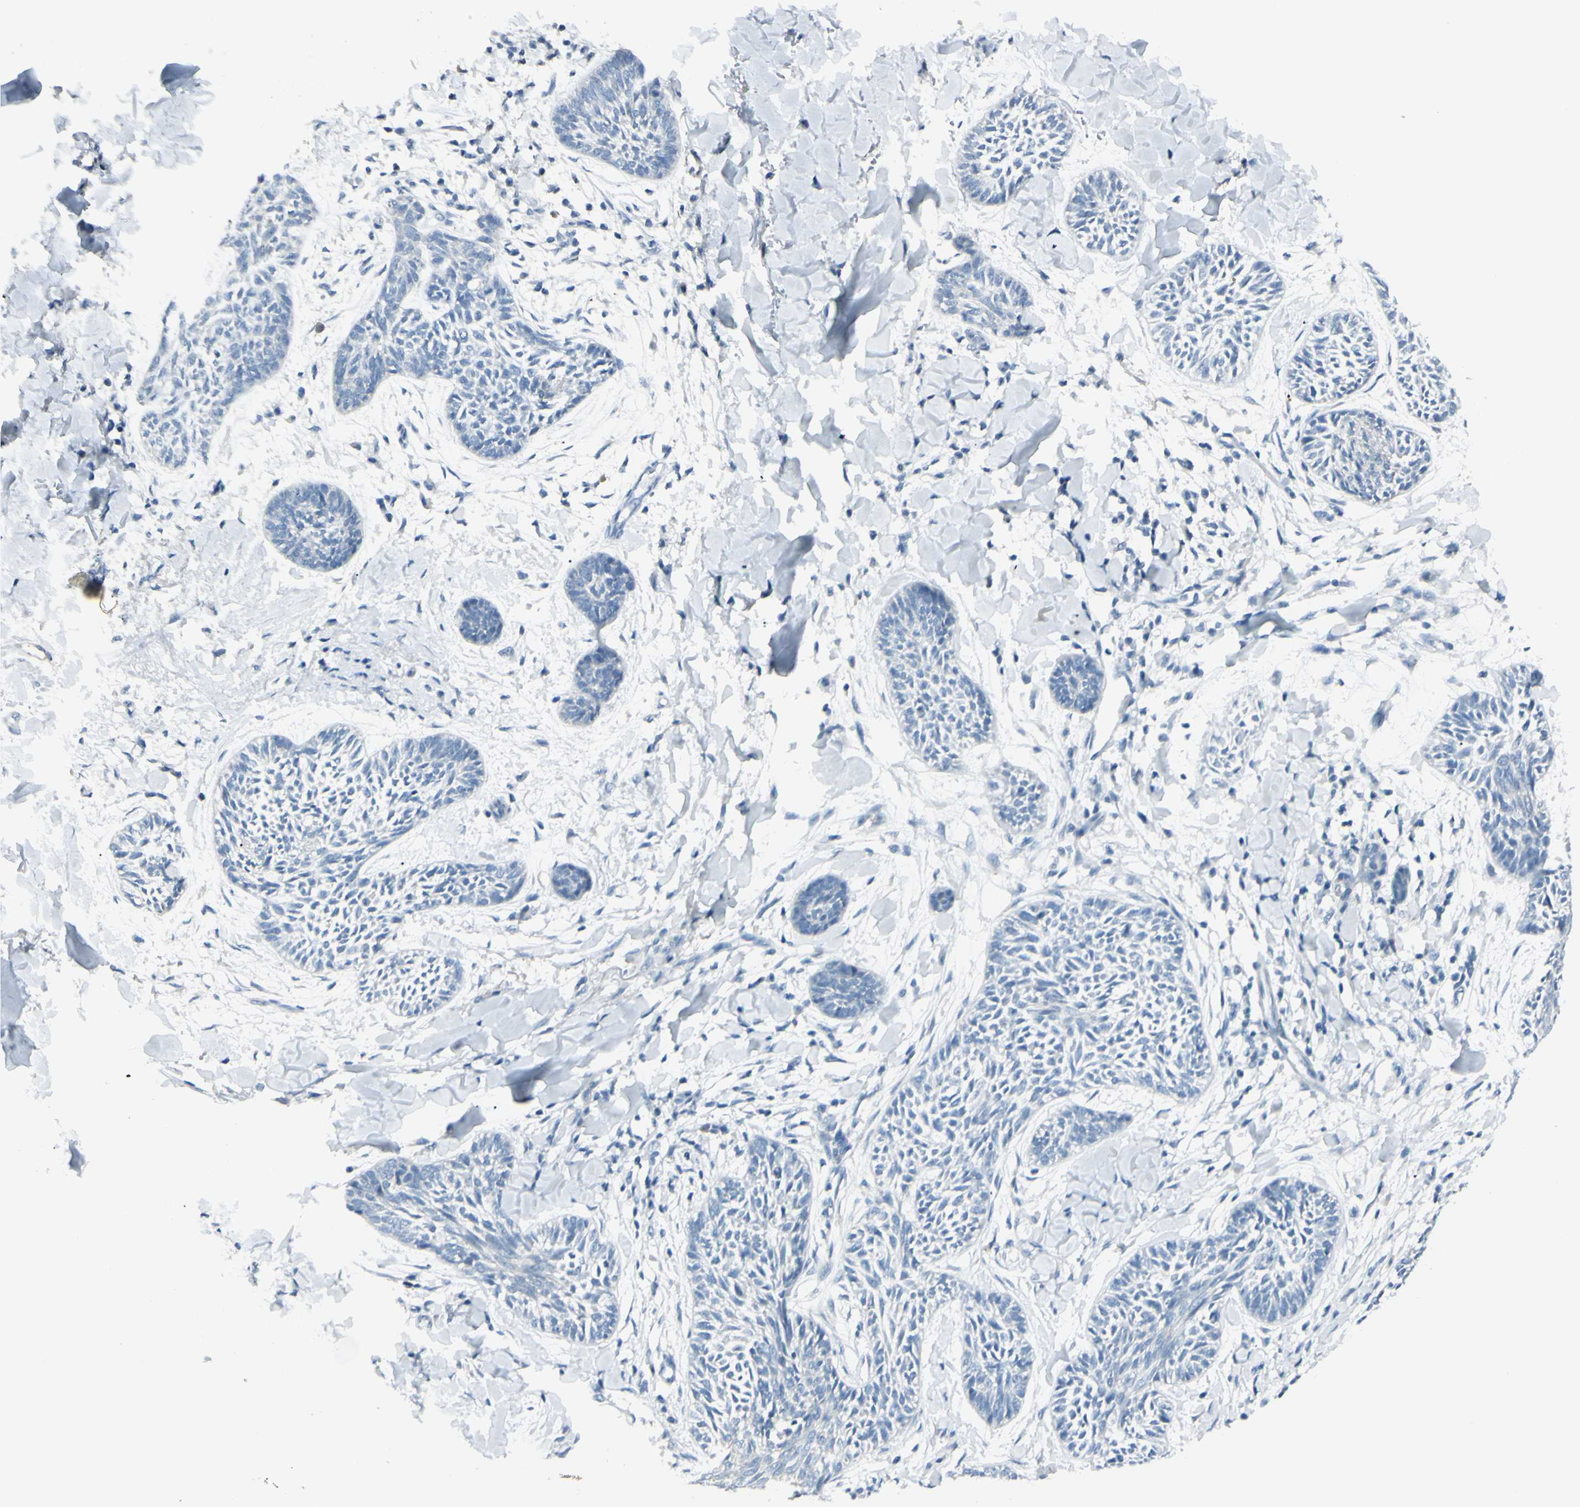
{"staining": {"intensity": "negative", "quantity": "none", "location": "none"}, "tissue": "skin cancer", "cell_type": "Tumor cells", "image_type": "cancer", "snomed": [{"axis": "morphology", "description": "Papilloma, NOS"}, {"axis": "morphology", "description": "Basal cell carcinoma"}, {"axis": "topography", "description": "Skin"}], "caption": "Immunohistochemical staining of human skin cancer (papilloma) shows no significant expression in tumor cells.", "gene": "GPR34", "patient": {"sex": "male", "age": 87}}